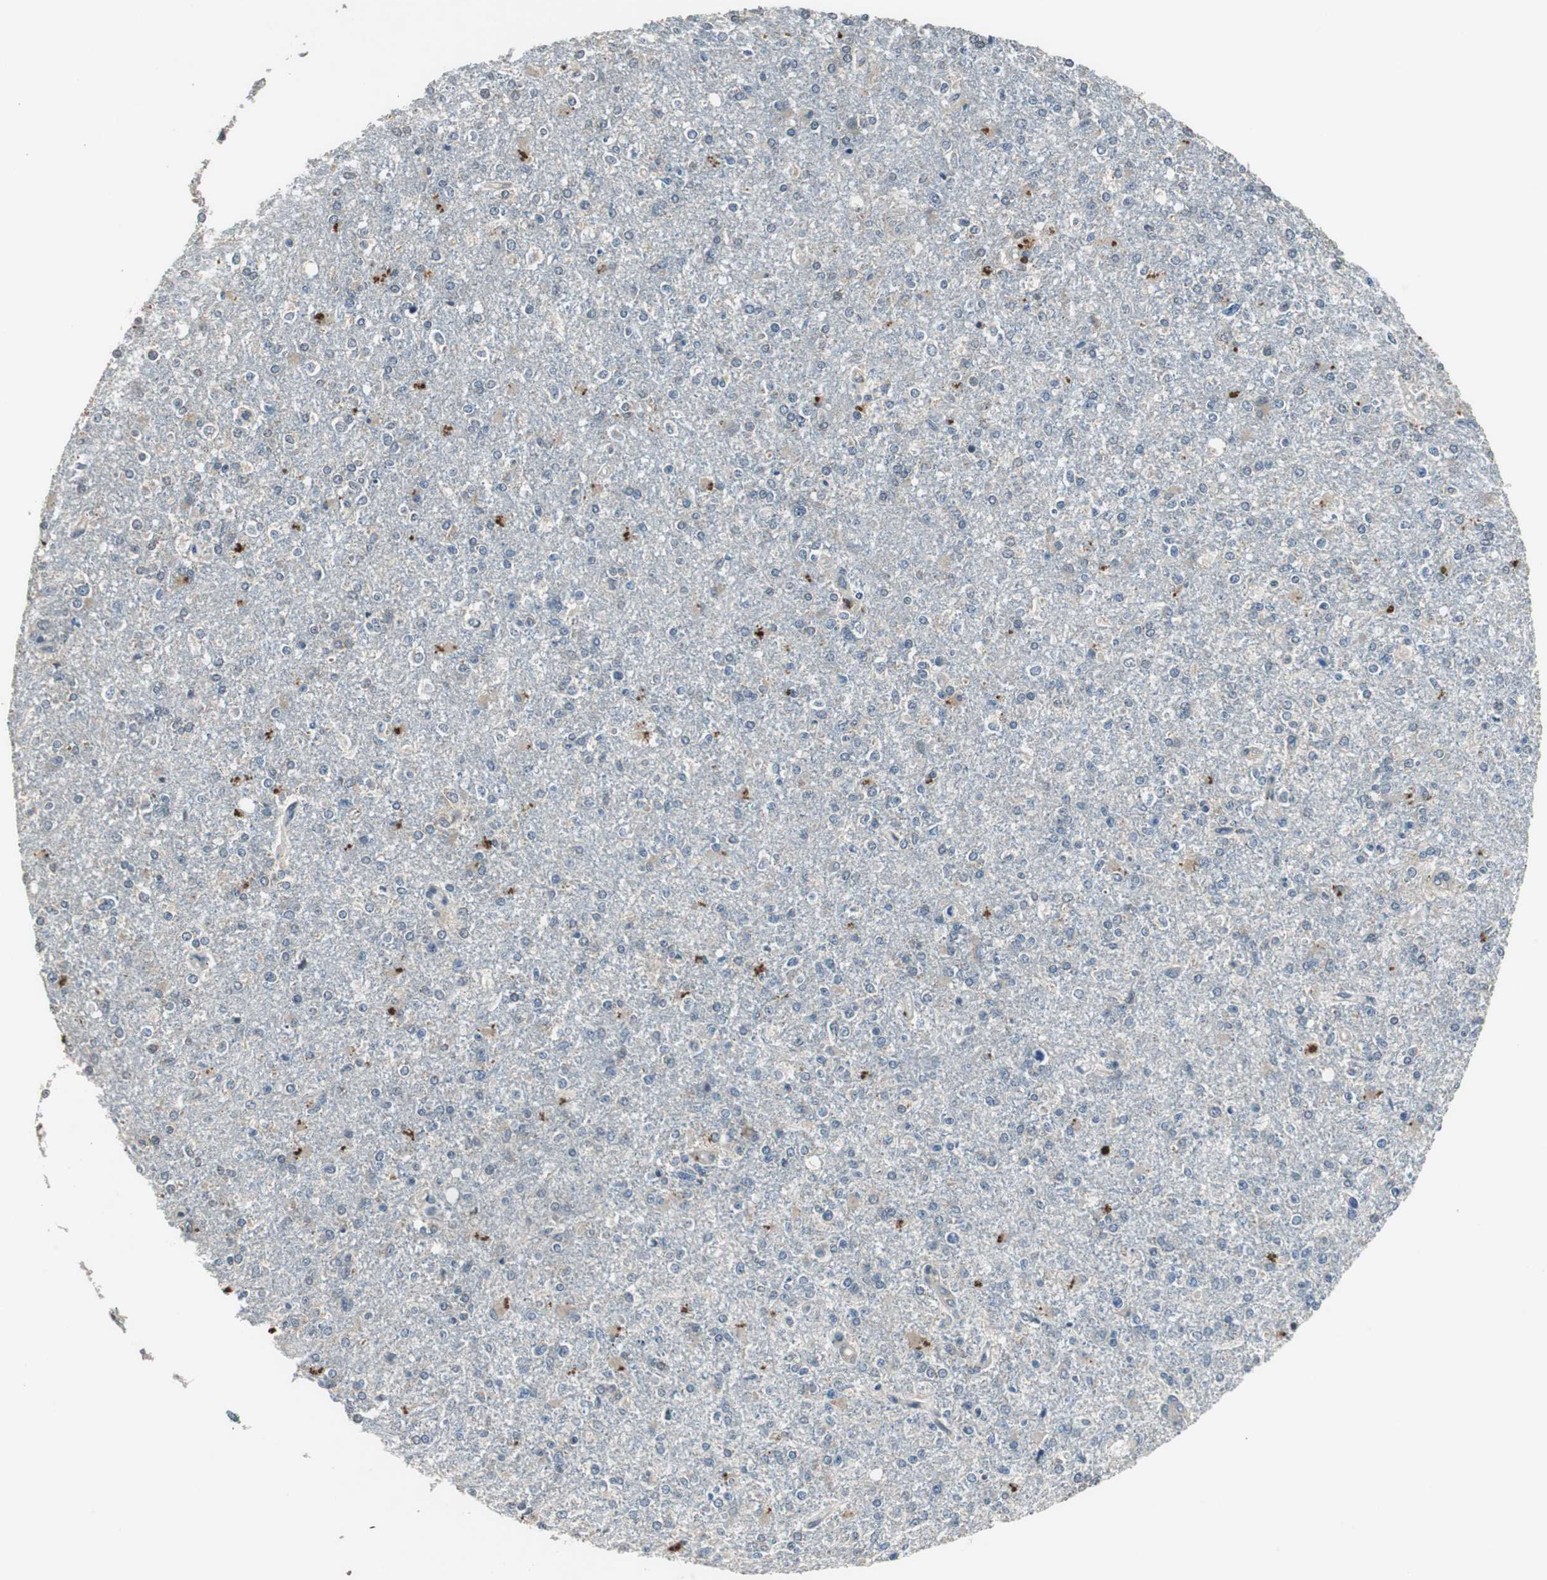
{"staining": {"intensity": "weak", "quantity": "<25%", "location": "cytoplasmic/membranous"}, "tissue": "glioma", "cell_type": "Tumor cells", "image_type": "cancer", "snomed": [{"axis": "morphology", "description": "Glioma, malignant, High grade"}, {"axis": "topography", "description": "Cerebral cortex"}], "caption": "High magnification brightfield microscopy of malignant glioma (high-grade) stained with DAB (3,3'-diaminobenzidine) (brown) and counterstained with hematoxylin (blue): tumor cells show no significant positivity.", "gene": "PI4KB", "patient": {"sex": "male", "age": 76}}